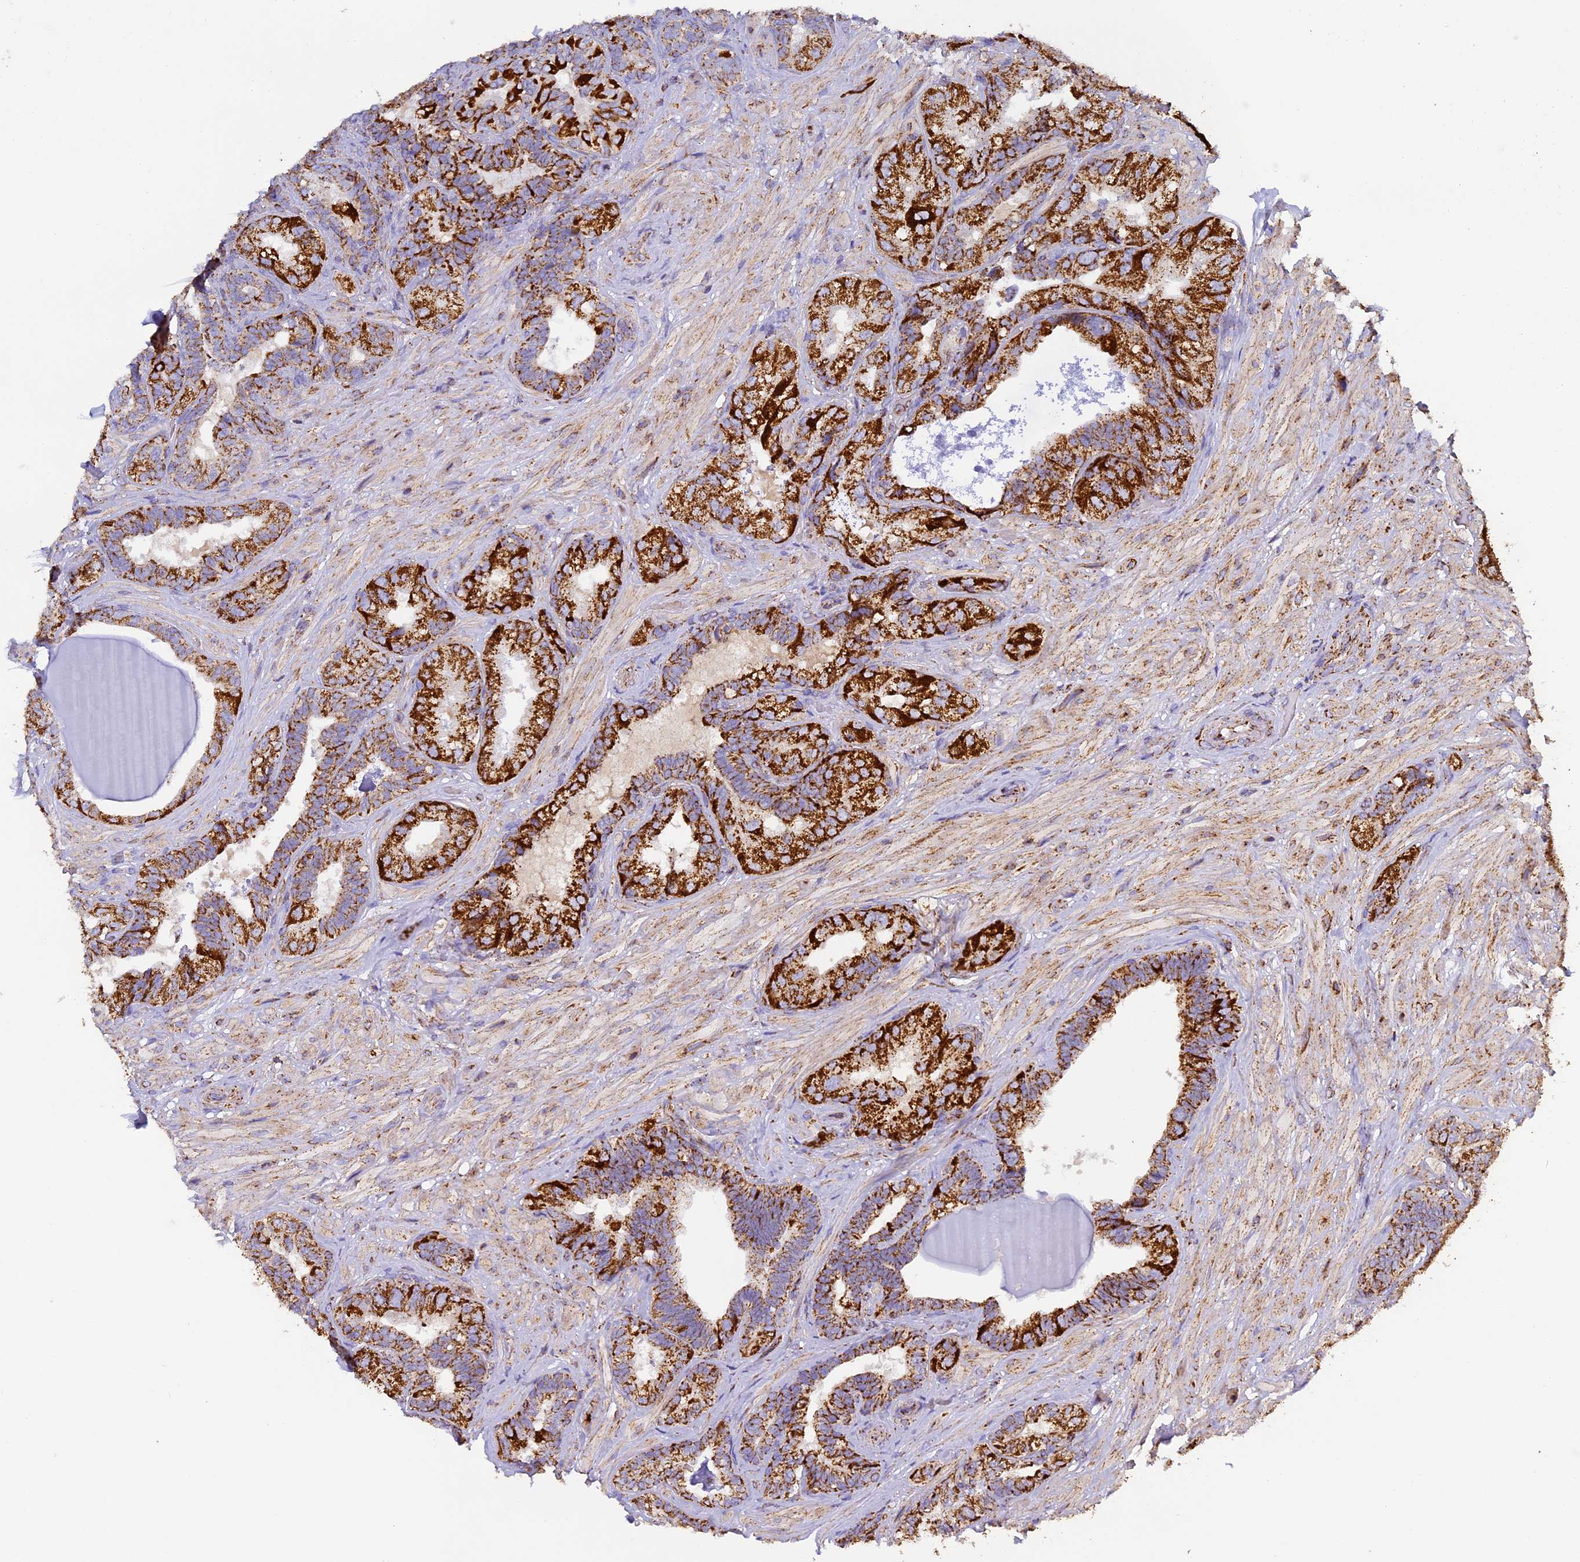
{"staining": {"intensity": "strong", "quantity": ">75%", "location": "cytoplasmic/membranous"}, "tissue": "seminal vesicle", "cell_type": "Glandular cells", "image_type": "normal", "snomed": [{"axis": "morphology", "description": "Normal tissue, NOS"}, {"axis": "topography", "description": "Prostate and seminal vesicle, NOS"}, {"axis": "topography", "description": "Prostate"}, {"axis": "topography", "description": "Seminal veicle"}], "caption": "Protein staining of benign seminal vesicle demonstrates strong cytoplasmic/membranous expression in about >75% of glandular cells. (DAB IHC with brightfield microscopy, high magnification).", "gene": "STK17A", "patient": {"sex": "male", "age": 67}}